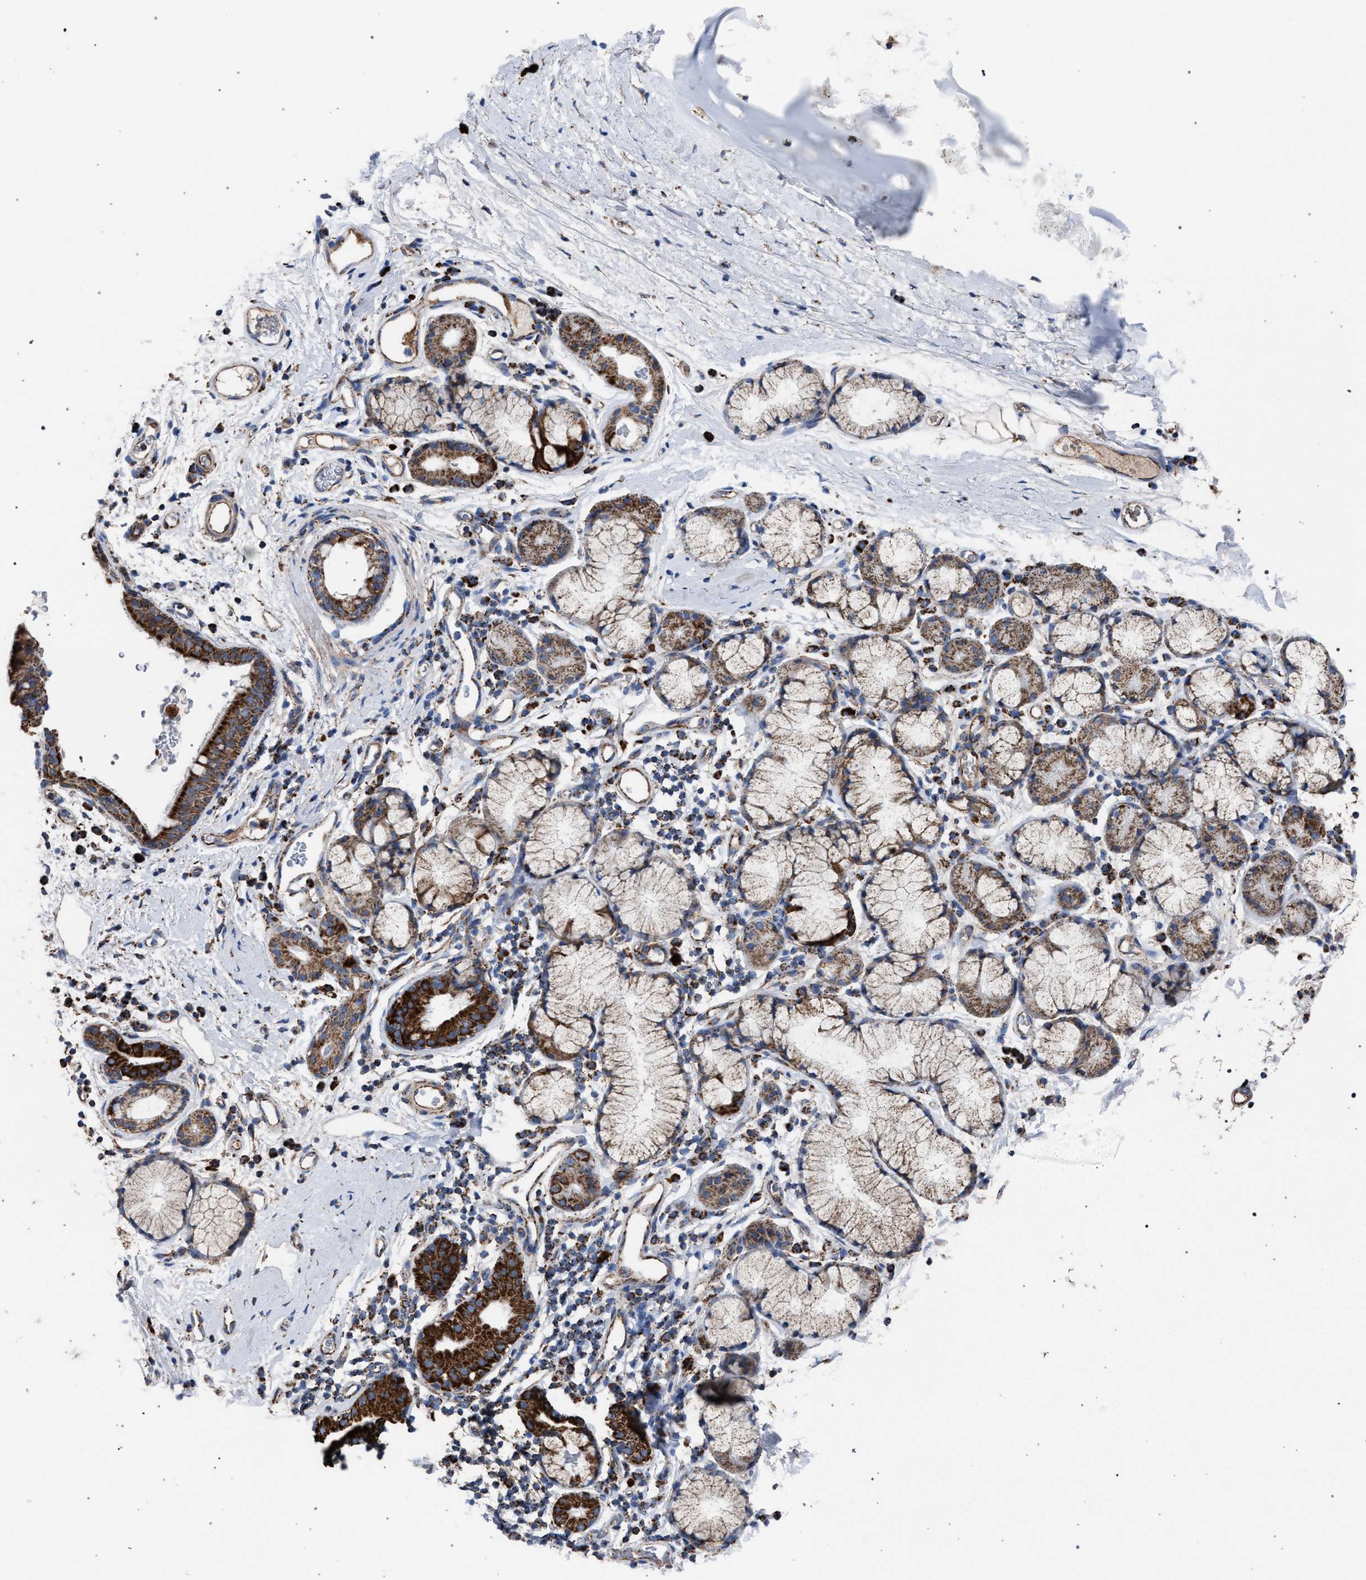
{"staining": {"intensity": "strong", "quantity": ">75%", "location": "cytoplasmic/membranous"}, "tissue": "bronchus", "cell_type": "Respiratory epithelial cells", "image_type": "normal", "snomed": [{"axis": "morphology", "description": "Normal tissue, NOS"}, {"axis": "topography", "description": "Cartilage tissue"}, {"axis": "topography", "description": "Bronchus"}], "caption": "IHC image of unremarkable bronchus: human bronchus stained using IHC exhibits high levels of strong protein expression localized specifically in the cytoplasmic/membranous of respiratory epithelial cells, appearing as a cytoplasmic/membranous brown color.", "gene": "VPS13A", "patient": {"sex": "female", "age": 53}}